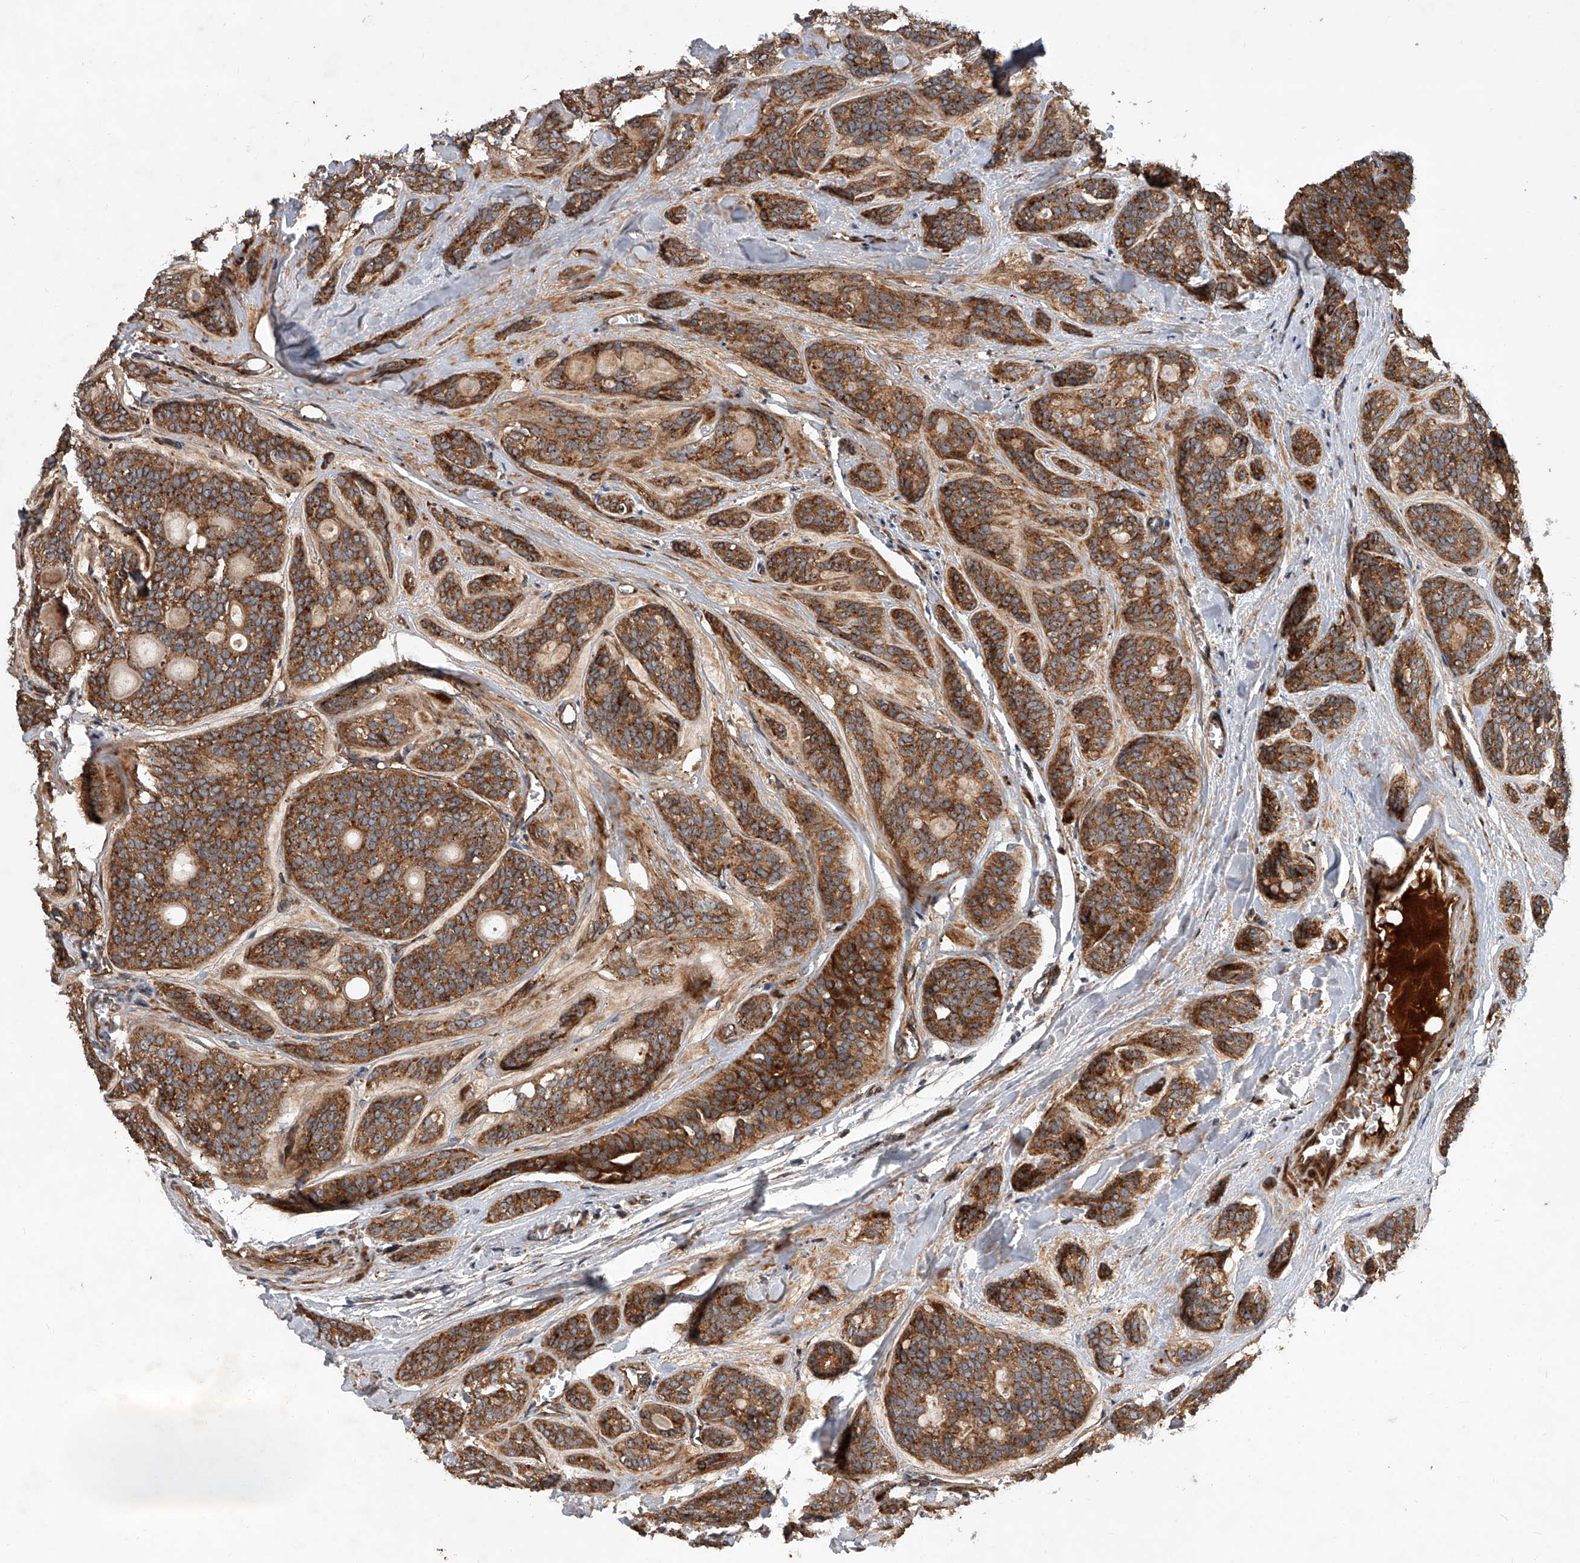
{"staining": {"intensity": "moderate", "quantity": ">75%", "location": "cytoplasmic/membranous"}, "tissue": "head and neck cancer", "cell_type": "Tumor cells", "image_type": "cancer", "snomed": [{"axis": "morphology", "description": "Adenocarcinoma, NOS"}, {"axis": "topography", "description": "Head-Neck"}], "caption": "Protein staining of head and neck adenocarcinoma tissue displays moderate cytoplasmic/membranous expression in approximately >75% of tumor cells.", "gene": "USP47", "patient": {"sex": "male", "age": 66}}